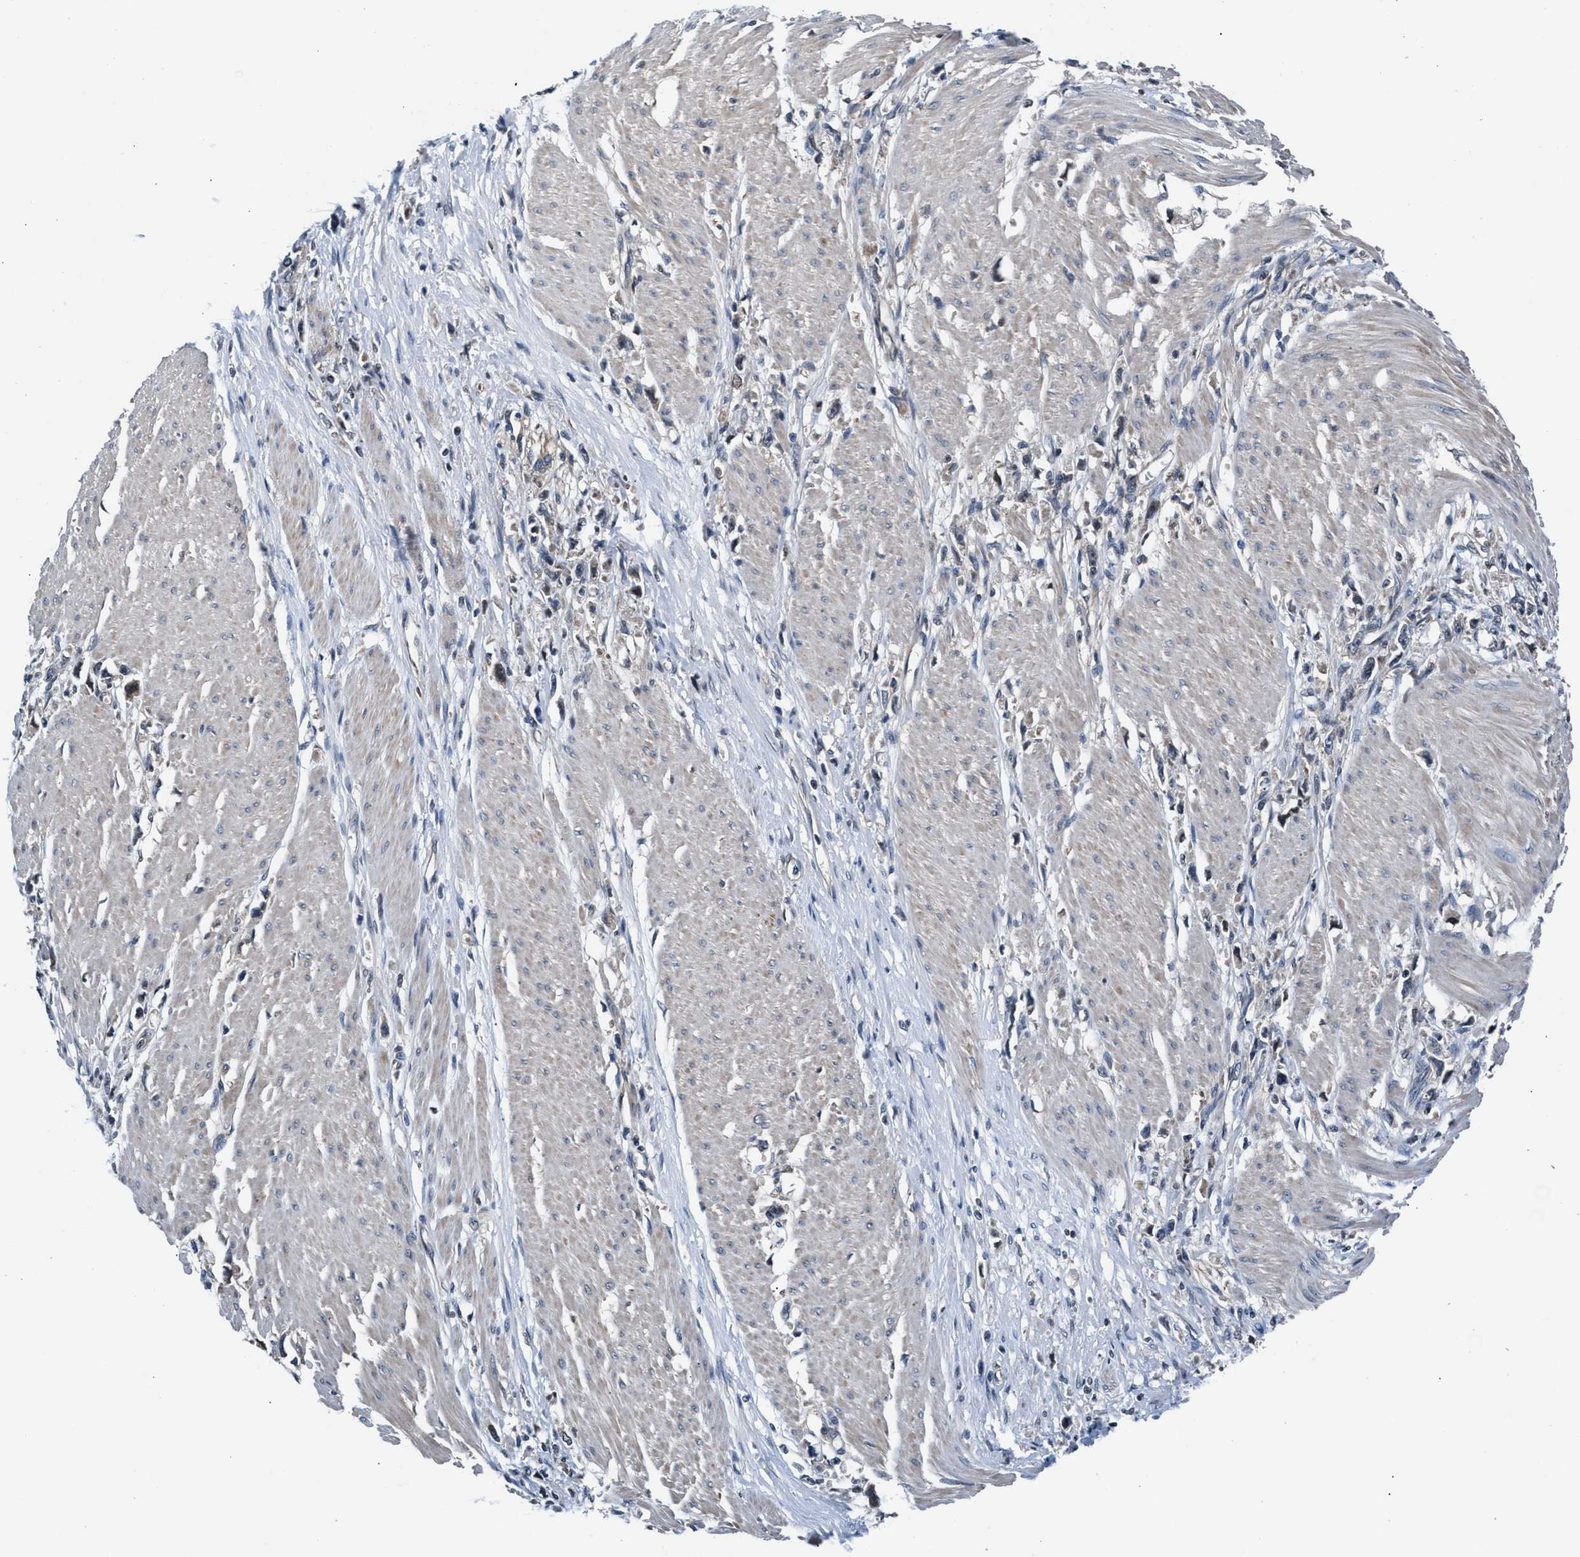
{"staining": {"intensity": "negative", "quantity": "none", "location": "none"}, "tissue": "stomach cancer", "cell_type": "Tumor cells", "image_type": "cancer", "snomed": [{"axis": "morphology", "description": "Adenocarcinoma, NOS"}, {"axis": "topography", "description": "Stomach"}], "caption": "There is no significant positivity in tumor cells of stomach cancer. Nuclei are stained in blue.", "gene": "PRPSAP2", "patient": {"sex": "female", "age": 59}}